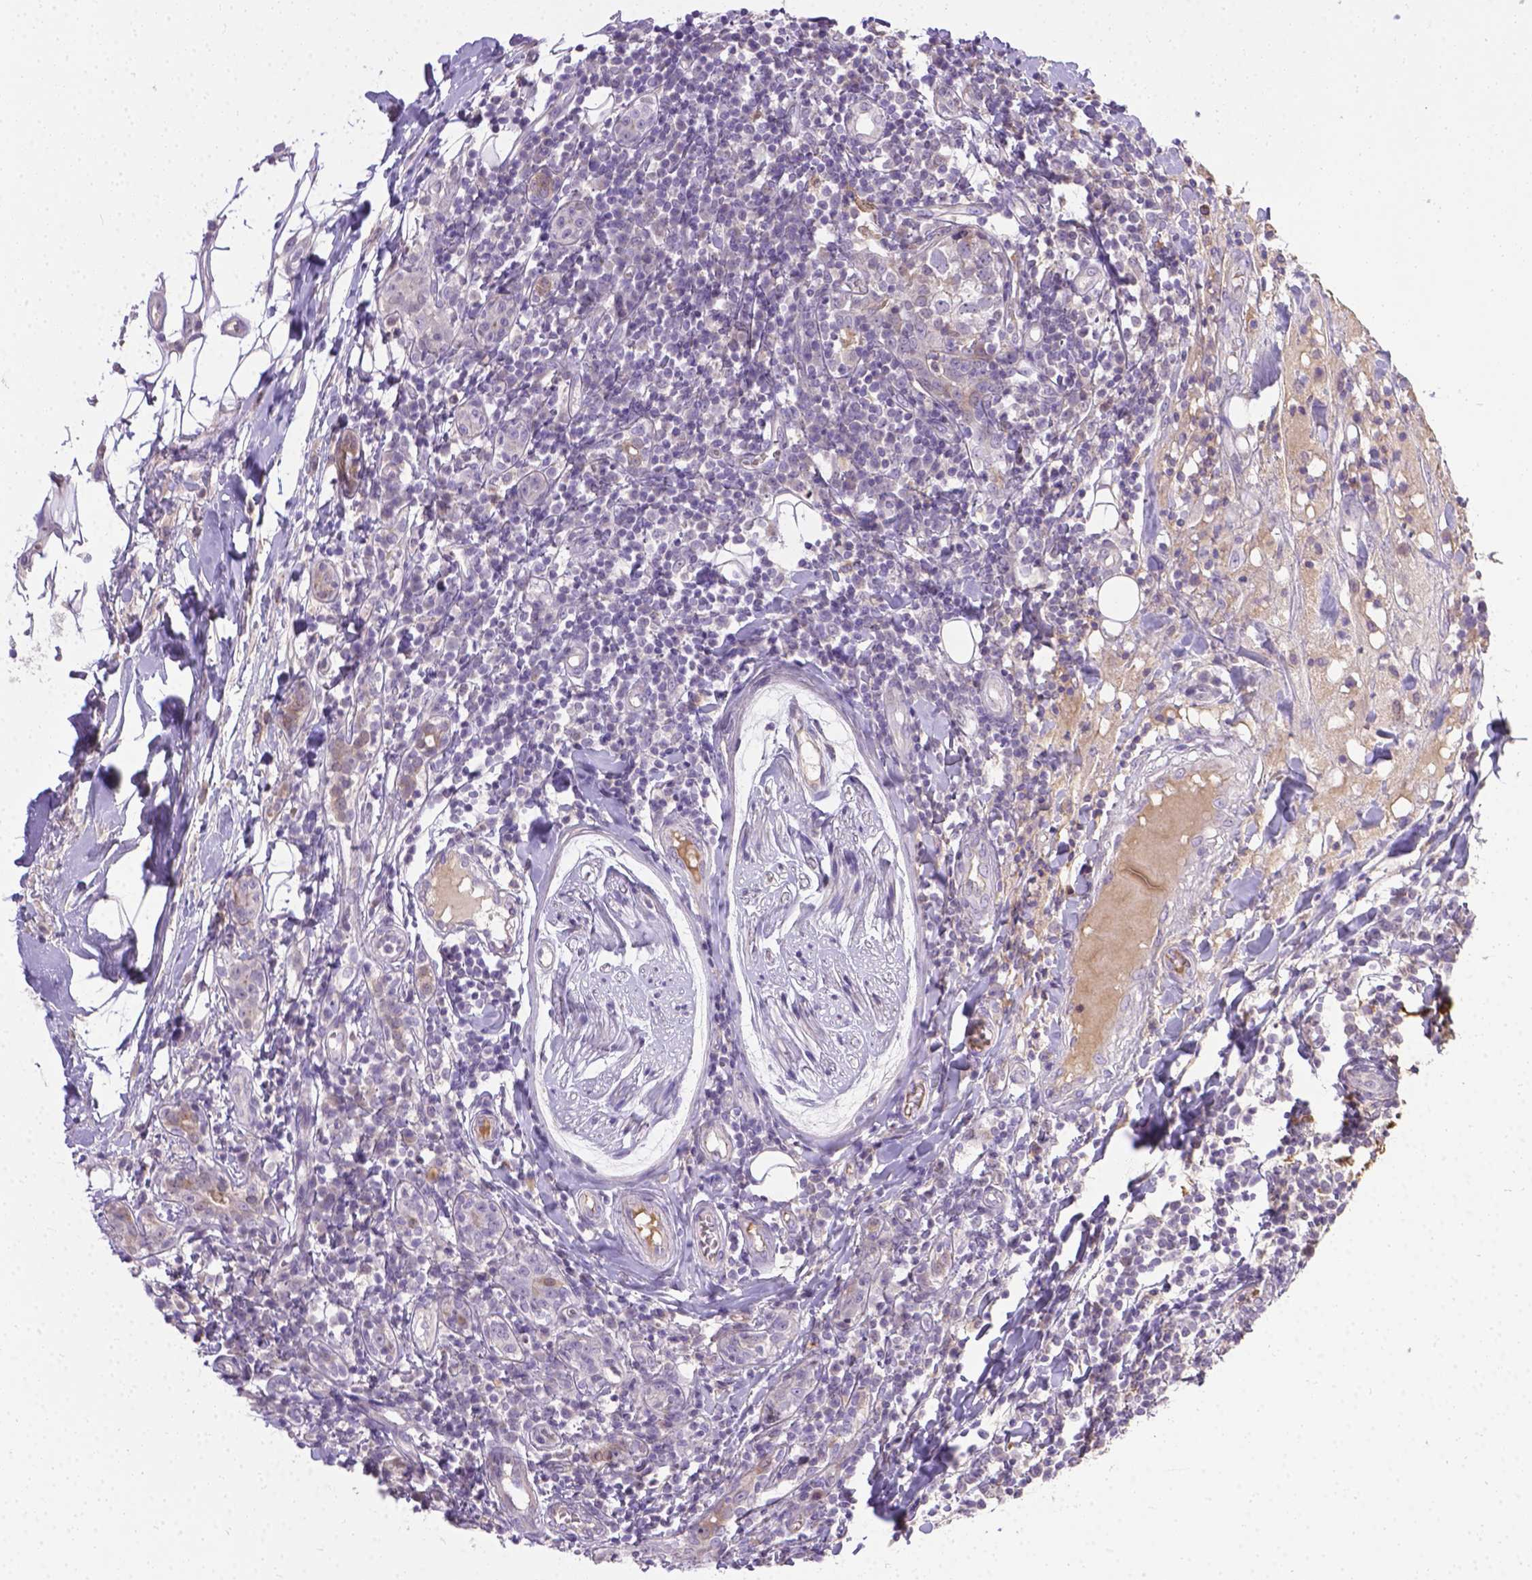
{"staining": {"intensity": "negative", "quantity": "none", "location": "none"}, "tissue": "breast cancer", "cell_type": "Tumor cells", "image_type": "cancer", "snomed": [{"axis": "morphology", "description": "Duct carcinoma"}, {"axis": "topography", "description": "Breast"}], "caption": "This histopathology image is of breast intraductal carcinoma stained with immunohistochemistry to label a protein in brown with the nuclei are counter-stained blue. There is no staining in tumor cells.", "gene": "TM4SF18", "patient": {"sex": "female", "age": 30}}